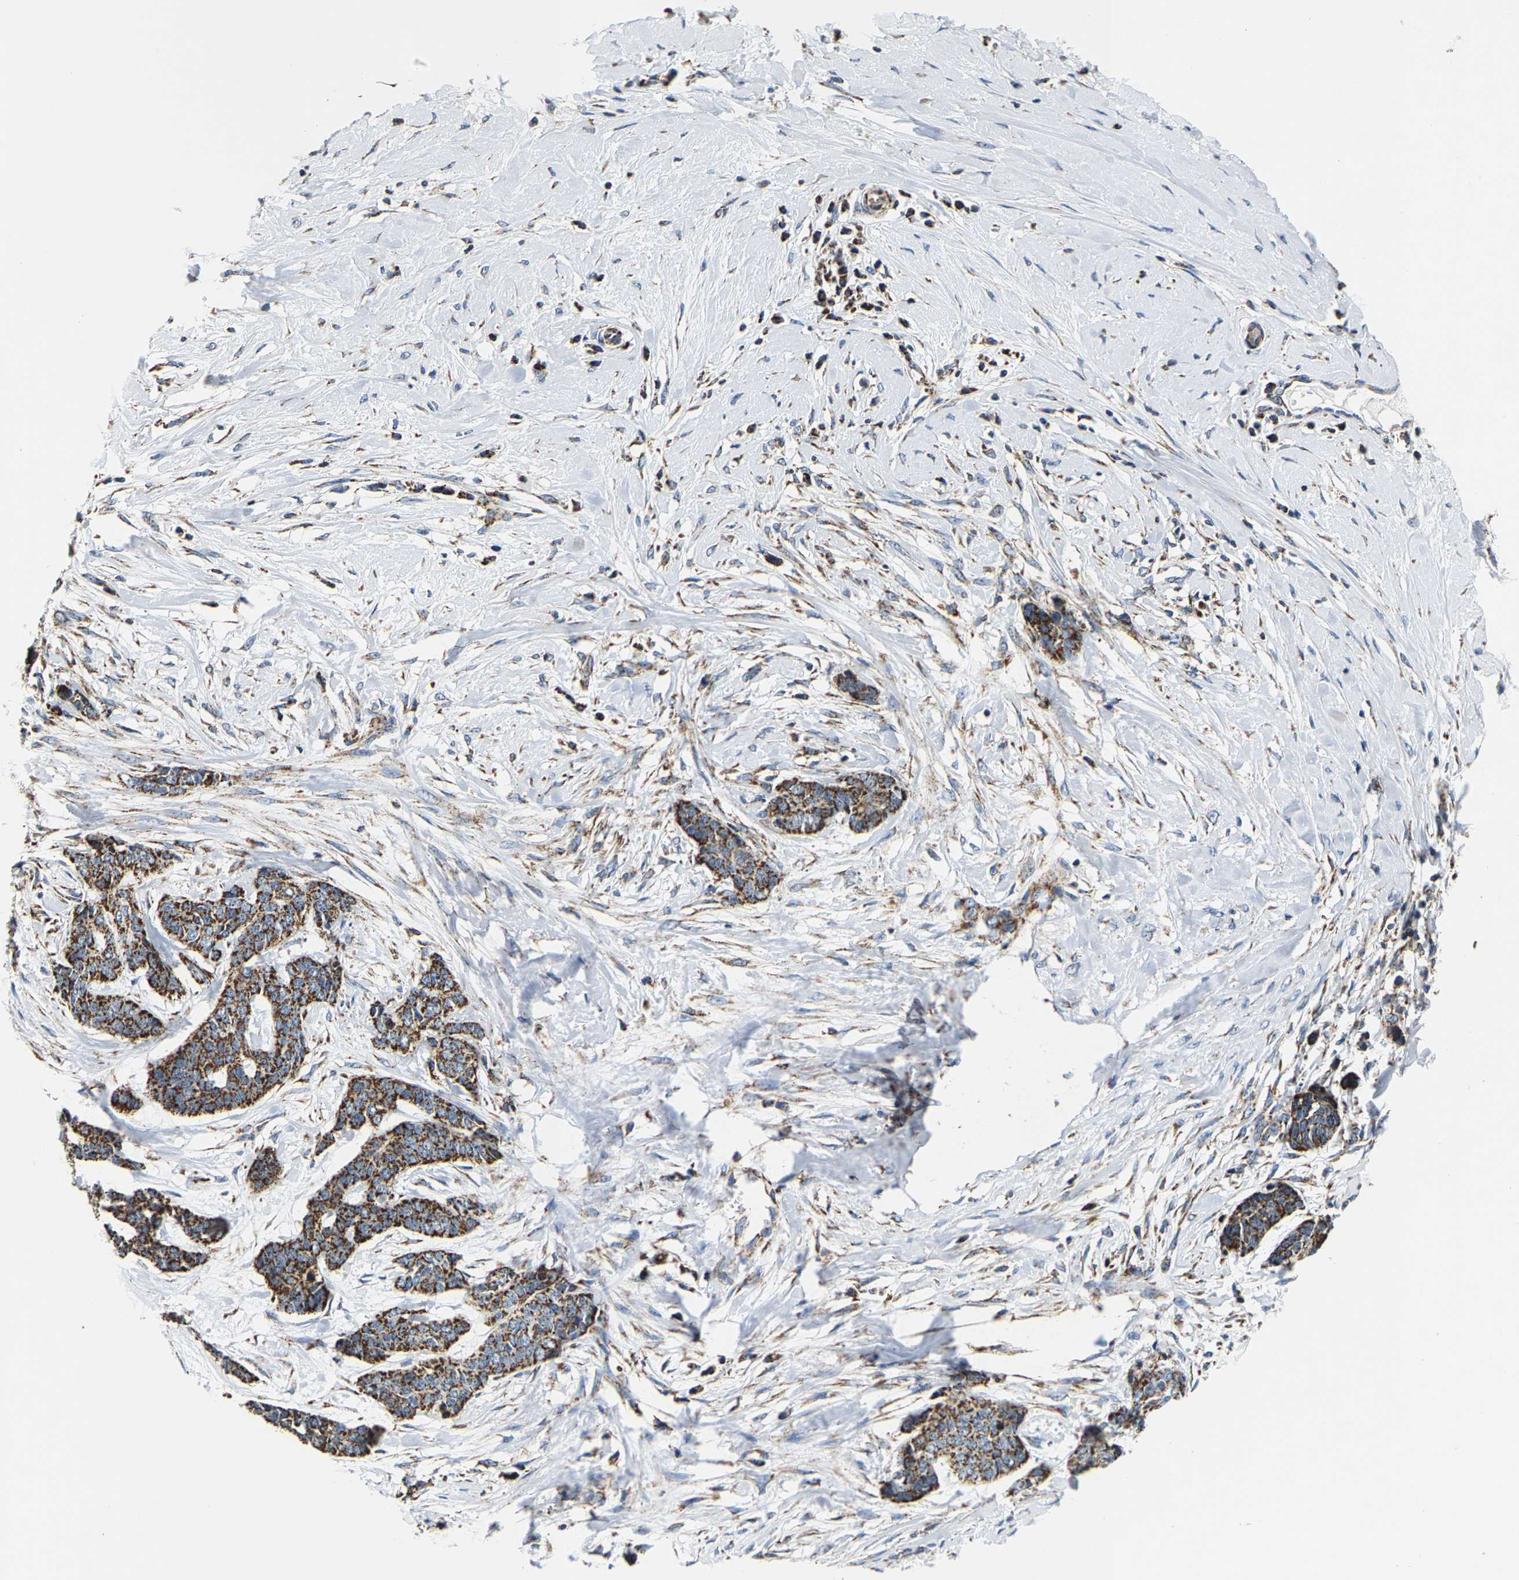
{"staining": {"intensity": "strong", "quantity": ">75%", "location": "cytoplasmic/membranous"}, "tissue": "skin cancer", "cell_type": "Tumor cells", "image_type": "cancer", "snomed": [{"axis": "morphology", "description": "Basal cell carcinoma"}, {"axis": "topography", "description": "Skin"}], "caption": "The micrograph displays immunohistochemical staining of skin cancer. There is strong cytoplasmic/membranous positivity is seen in approximately >75% of tumor cells. (Brightfield microscopy of DAB IHC at high magnification).", "gene": "SHMT2", "patient": {"sex": "female", "age": 64}}